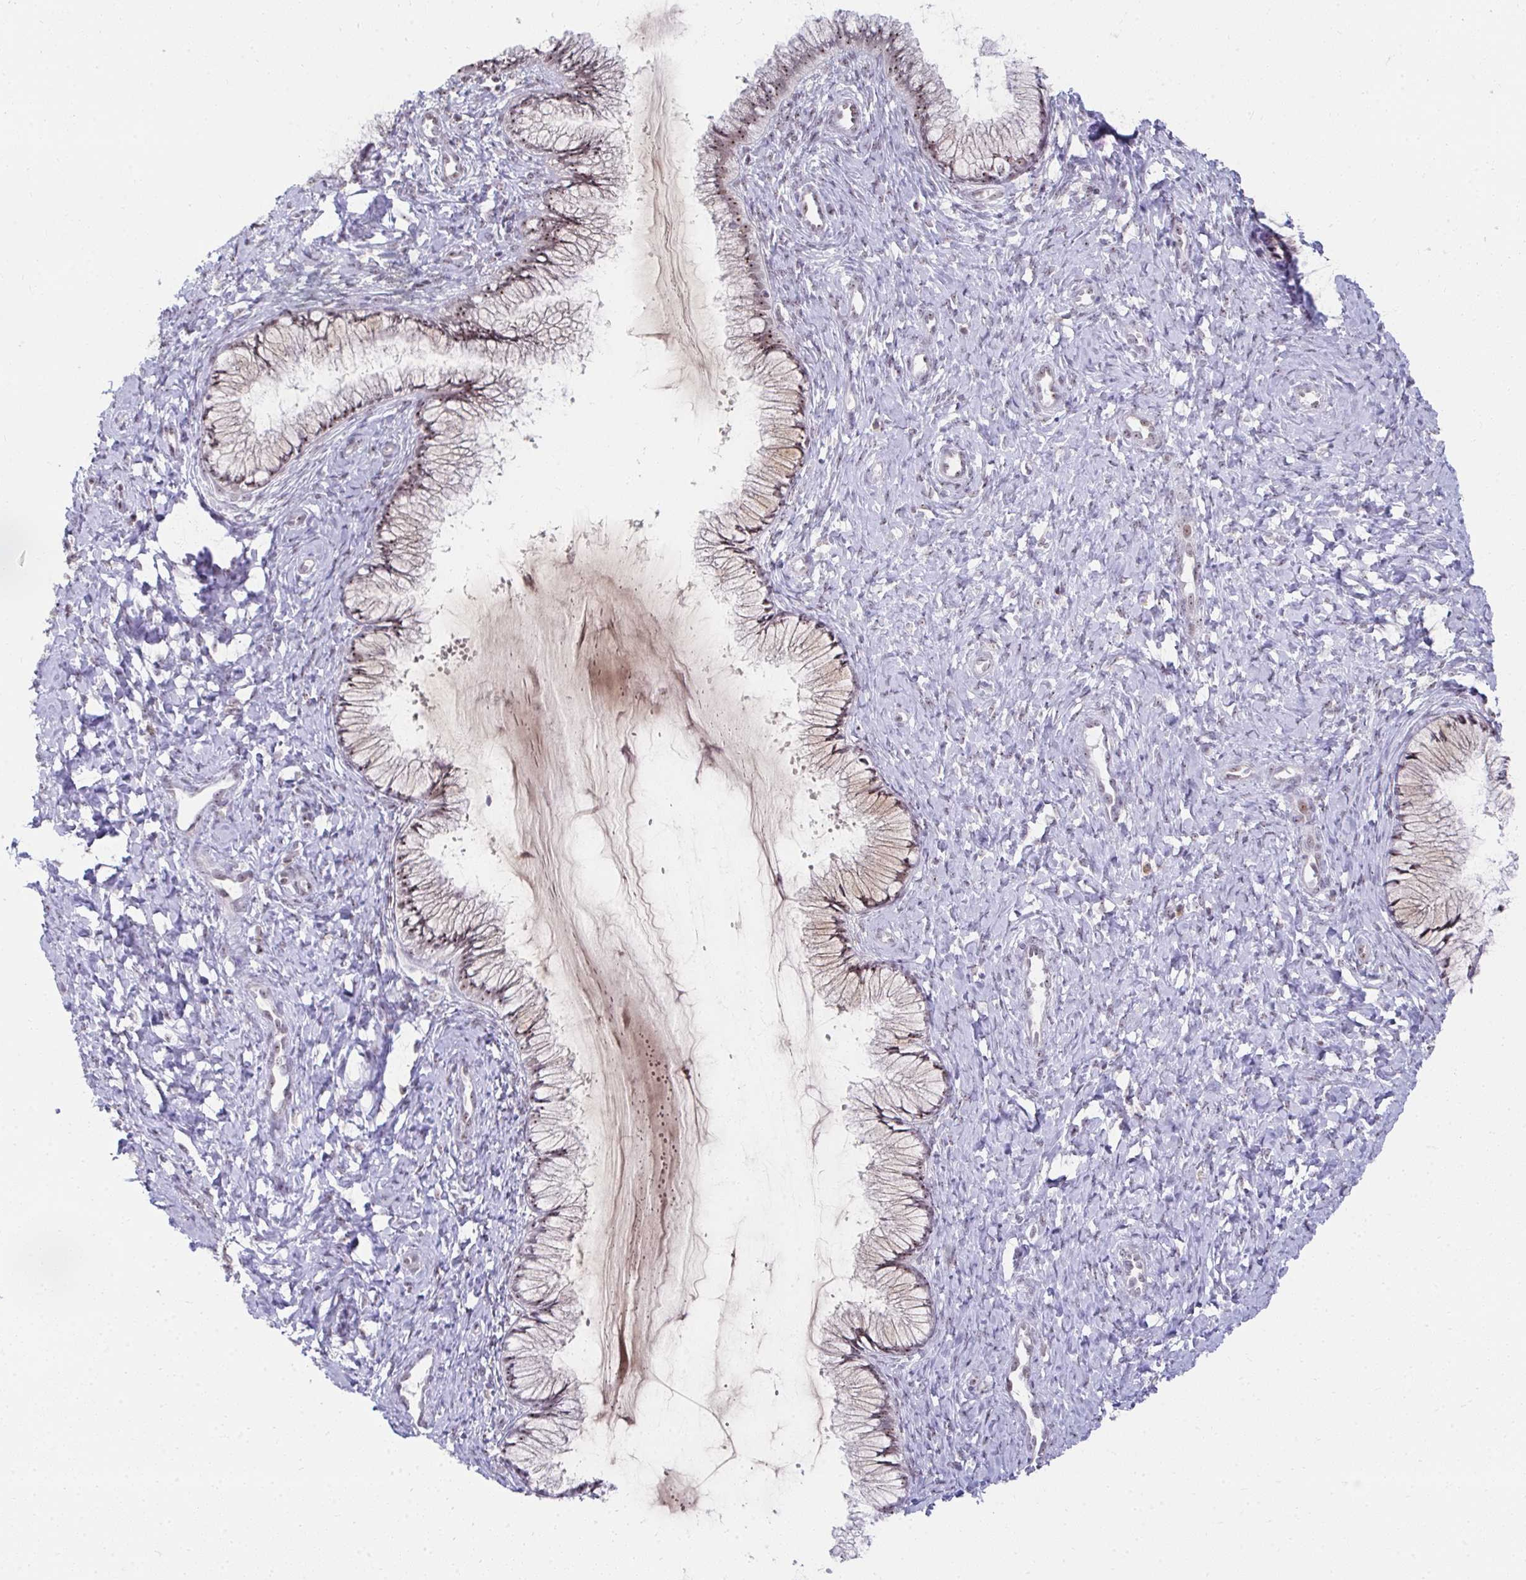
{"staining": {"intensity": "moderate", "quantity": ">75%", "location": "nuclear"}, "tissue": "cervix", "cell_type": "Glandular cells", "image_type": "normal", "snomed": [{"axis": "morphology", "description": "Normal tissue, NOS"}, {"axis": "topography", "description": "Cervix"}], "caption": "Cervix stained for a protein demonstrates moderate nuclear positivity in glandular cells. The staining is performed using DAB (3,3'-diaminobenzidine) brown chromogen to label protein expression. The nuclei are counter-stained blue using hematoxylin.", "gene": "HIRA", "patient": {"sex": "female", "age": 37}}